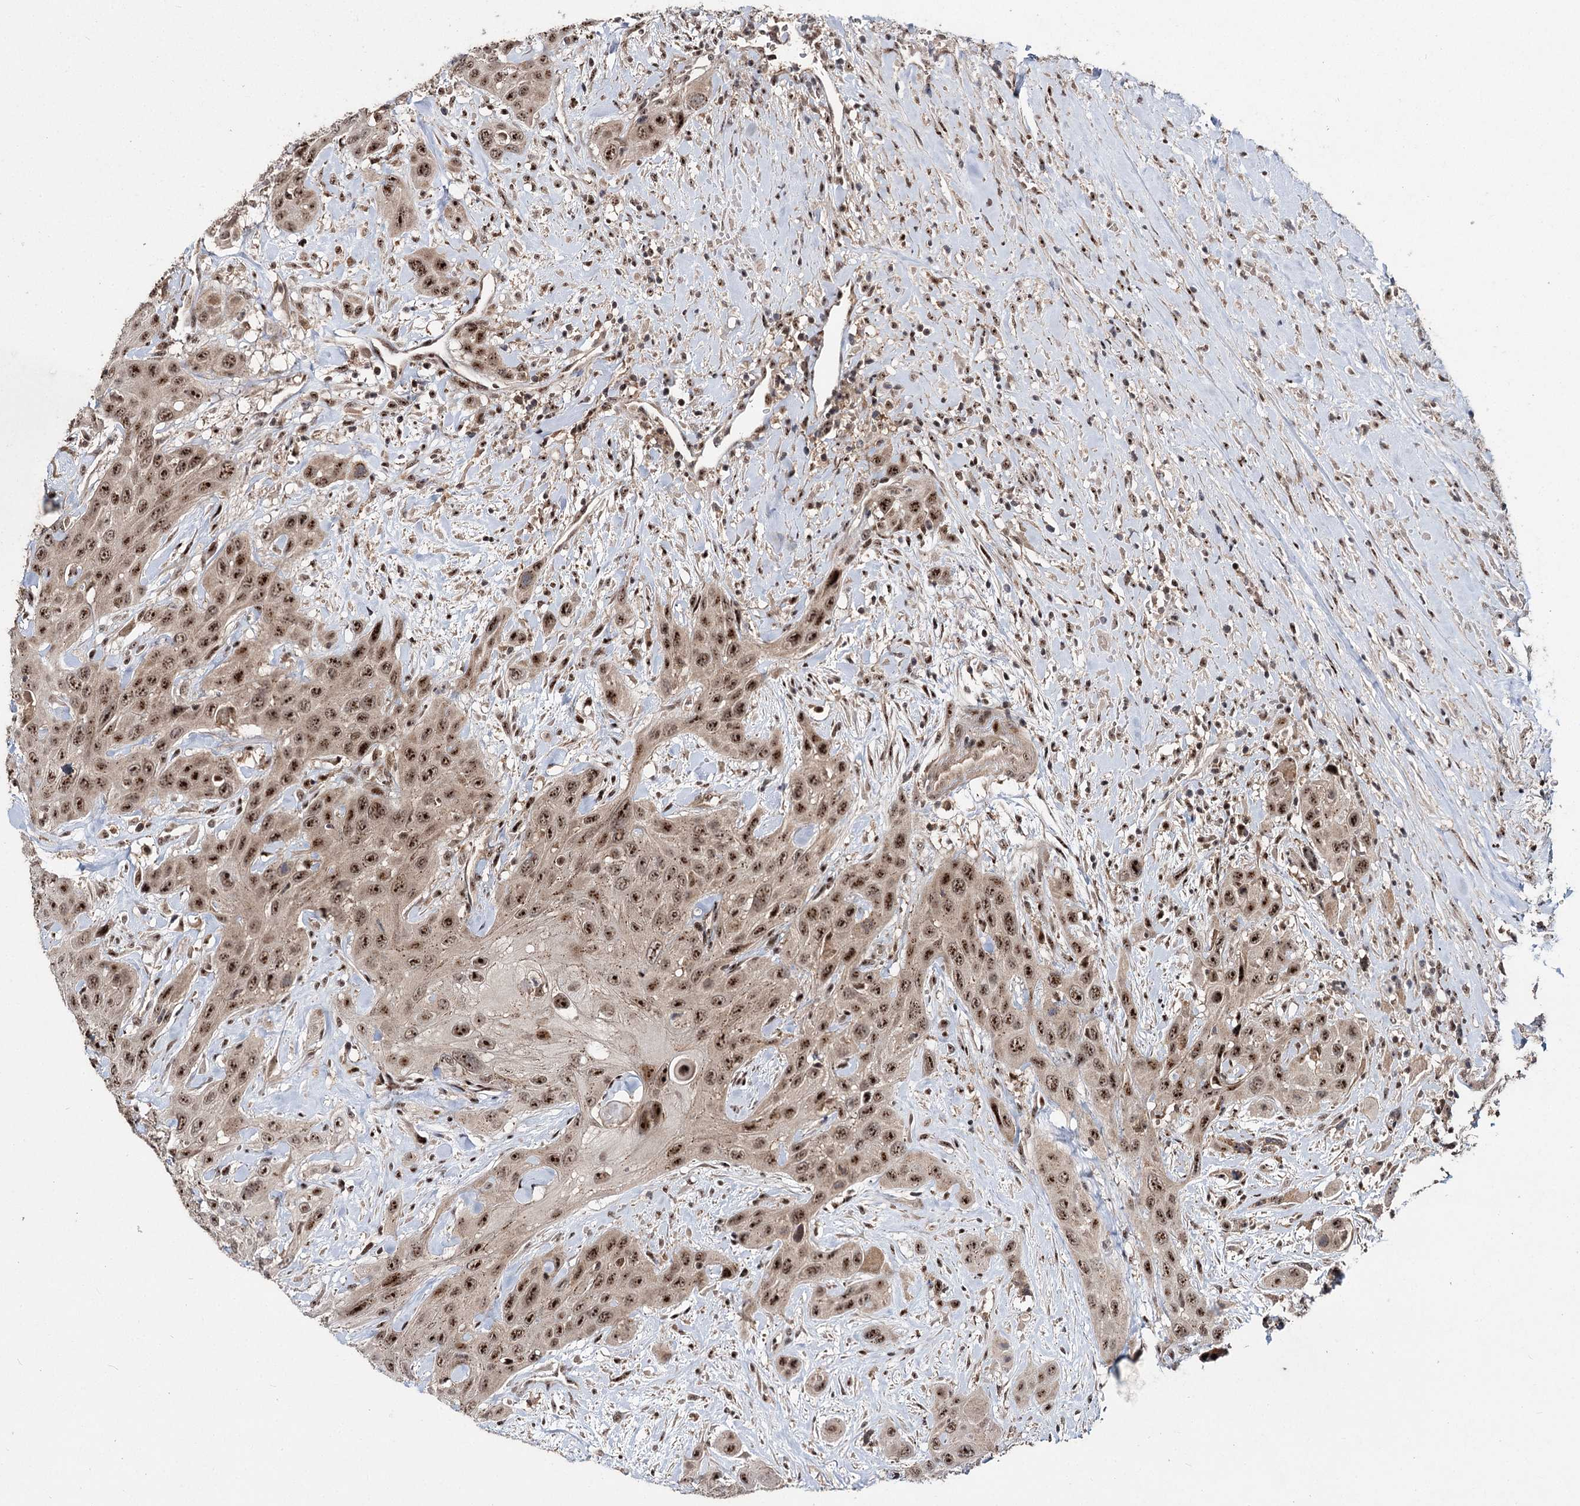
{"staining": {"intensity": "strong", "quantity": ">75%", "location": "cytoplasmic/membranous,nuclear"}, "tissue": "head and neck cancer", "cell_type": "Tumor cells", "image_type": "cancer", "snomed": [{"axis": "morphology", "description": "Squamous cell carcinoma, NOS"}, {"axis": "topography", "description": "Head-Neck"}], "caption": "Head and neck squamous cell carcinoma tissue exhibits strong cytoplasmic/membranous and nuclear expression in about >75% of tumor cells, visualized by immunohistochemistry.", "gene": "MKNK2", "patient": {"sex": "male", "age": 81}}